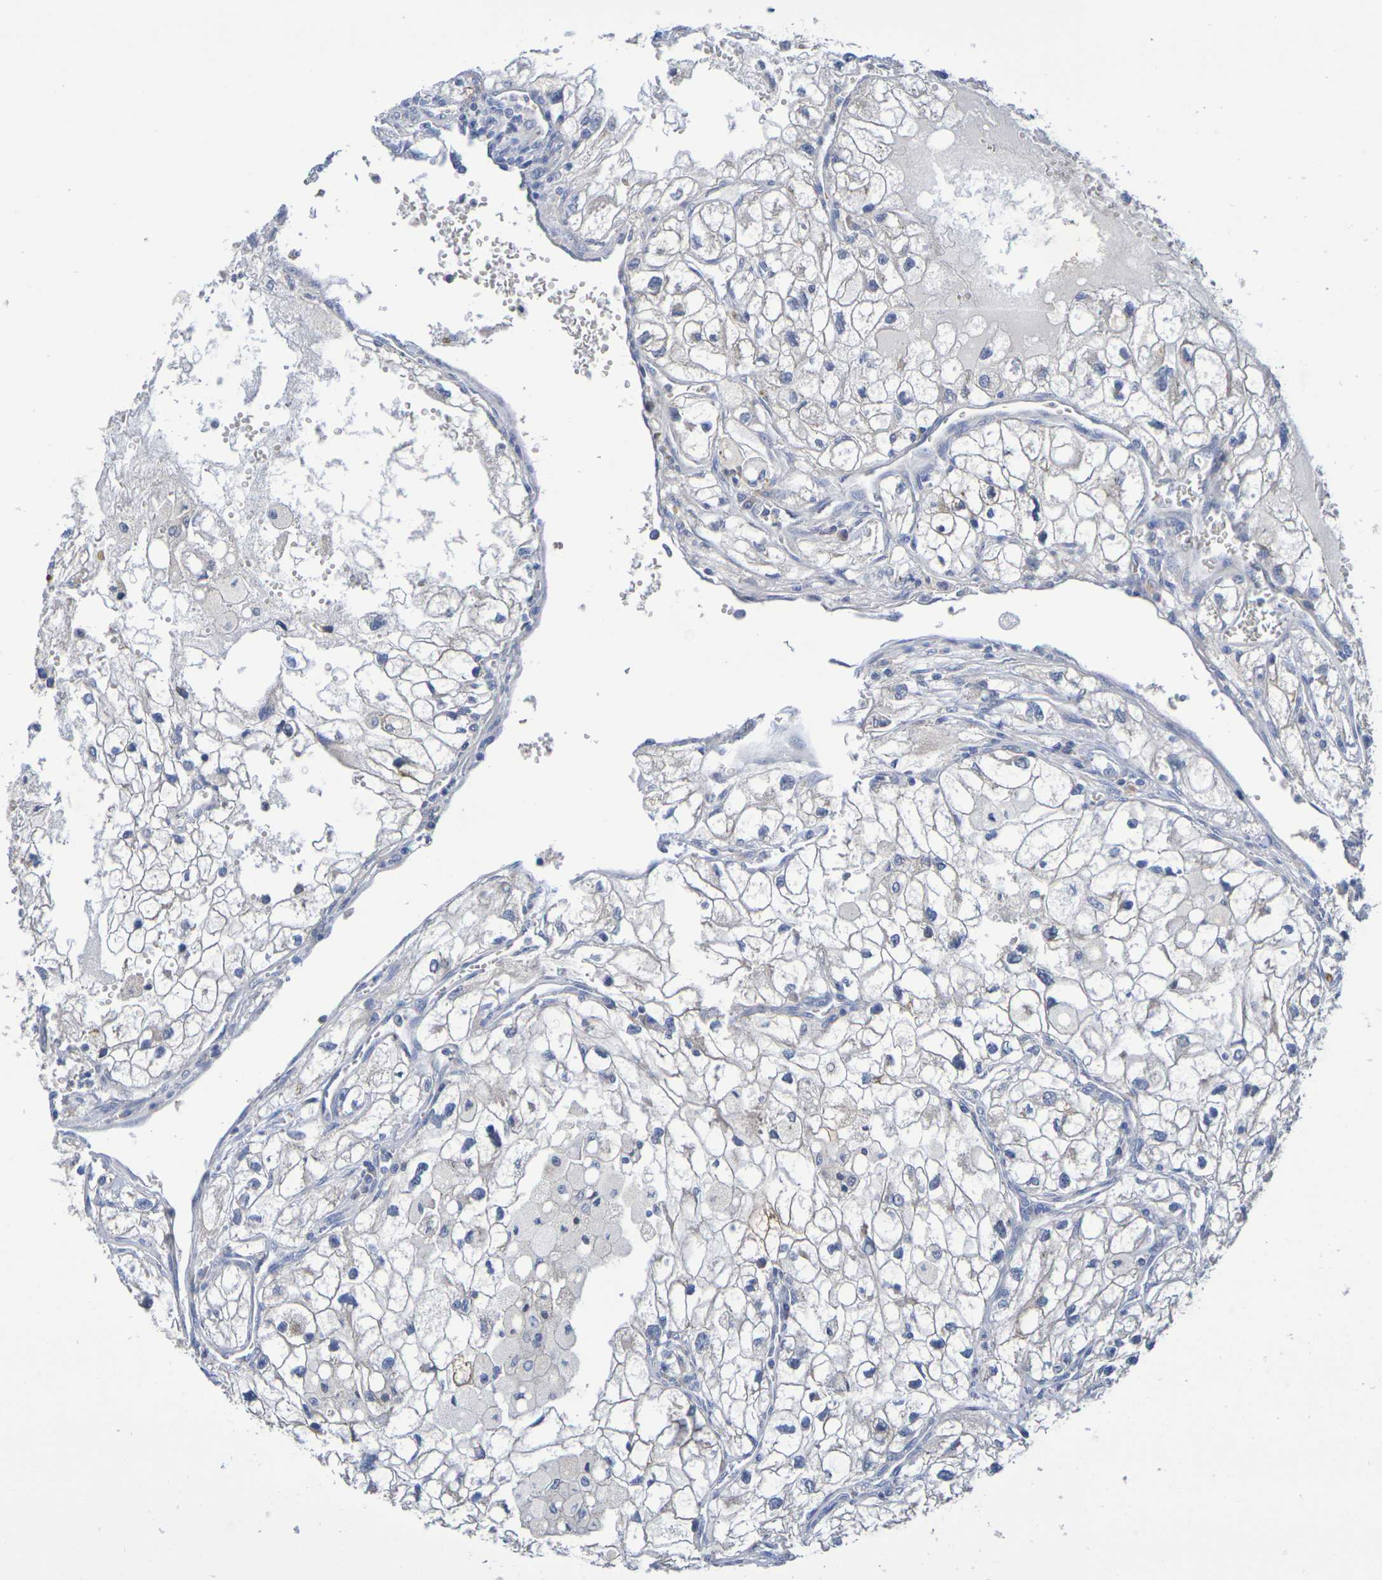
{"staining": {"intensity": "negative", "quantity": "none", "location": "none"}, "tissue": "renal cancer", "cell_type": "Tumor cells", "image_type": "cancer", "snomed": [{"axis": "morphology", "description": "Adenocarcinoma, NOS"}, {"axis": "topography", "description": "Kidney"}], "caption": "This is a histopathology image of immunohistochemistry staining of renal cancer (adenocarcinoma), which shows no positivity in tumor cells.", "gene": "SDC4", "patient": {"sex": "female", "age": 70}}